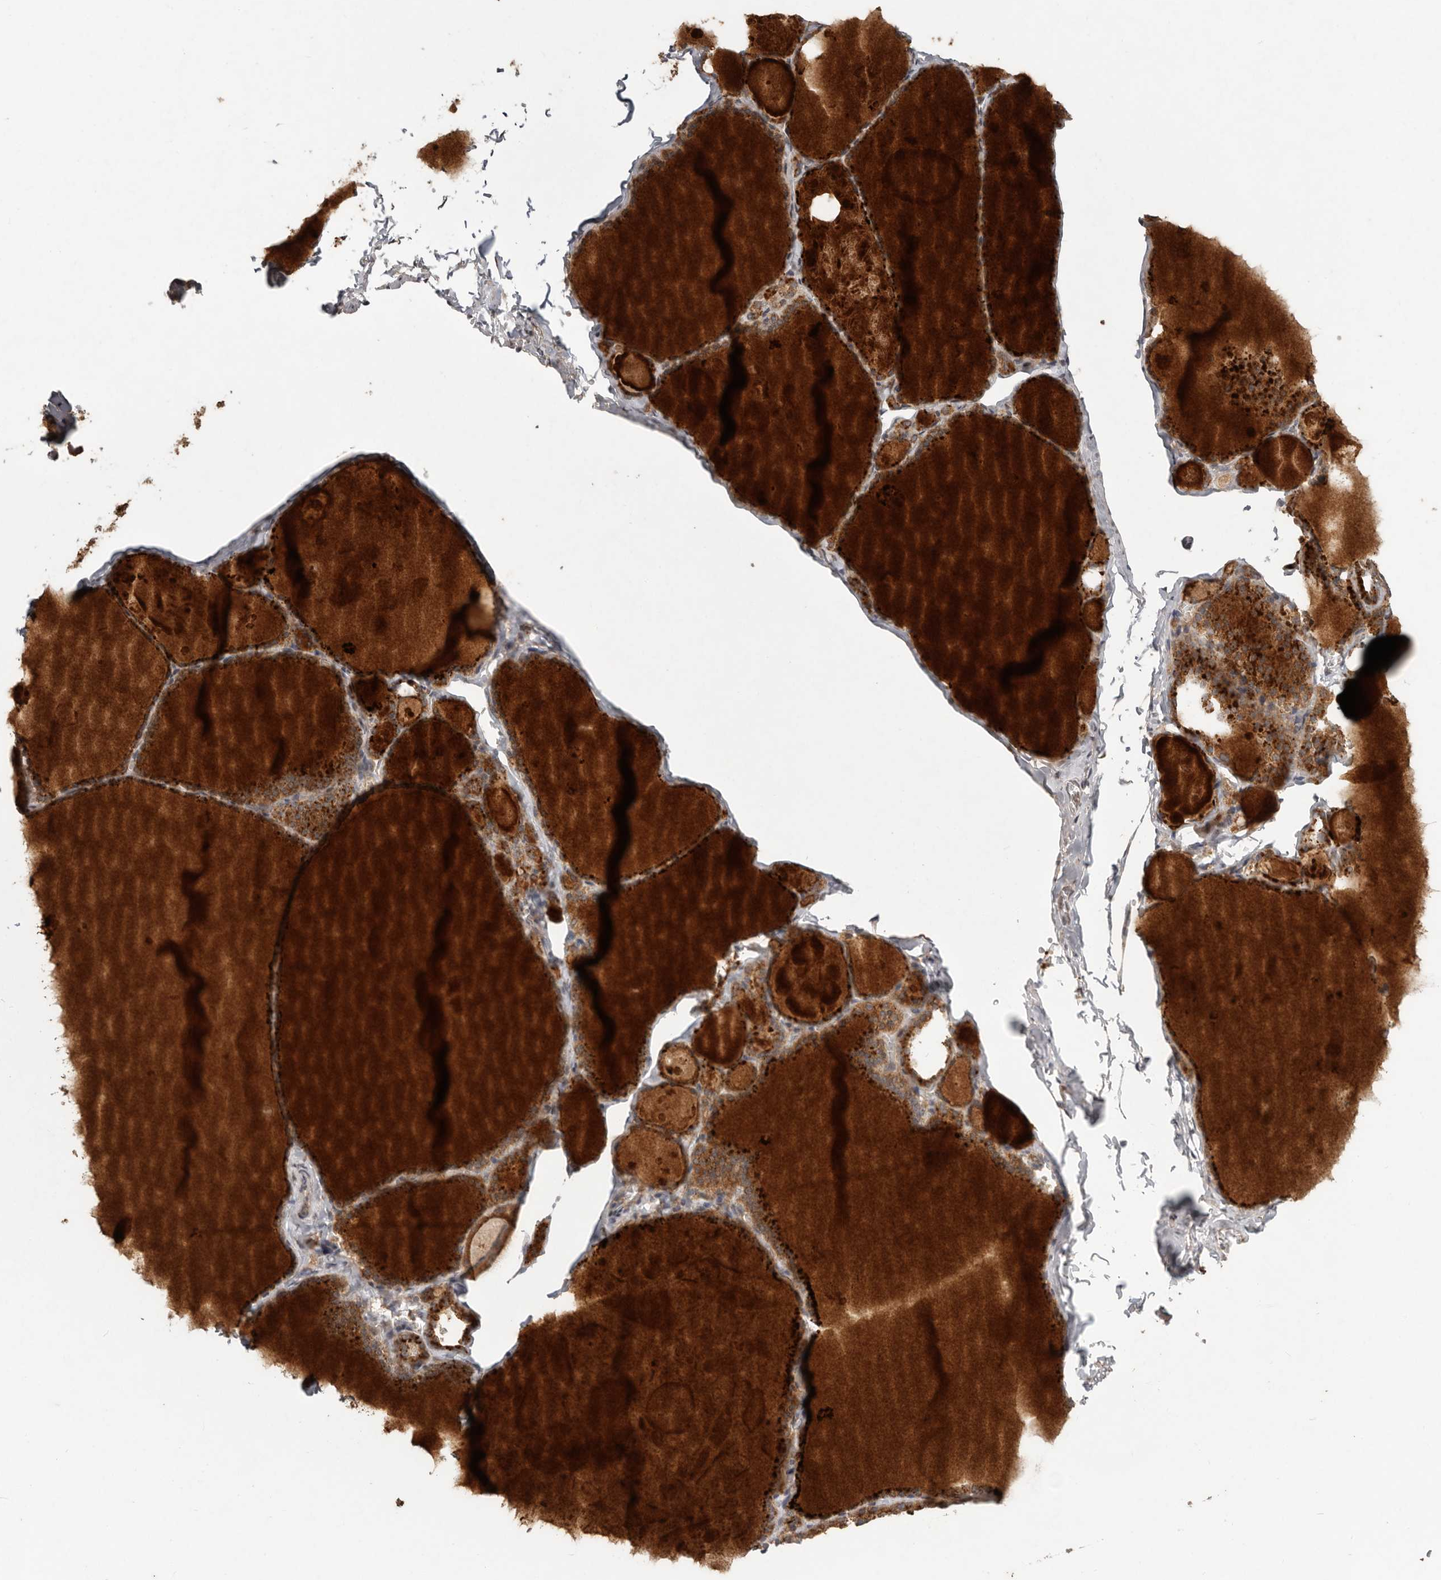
{"staining": {"intensity": "moderate", "quantity": ">75%", "location": "cytoplasmic/membranous"}, "tissue": "thyroid gland", "cell_type": "Glandular cells", "image_type": "normal", "snomed": [{"axis": "morphology", "description": "Normal tissue, NOS"}, {"axis": "topography", "description": "Thyroid gland"}], "caption": "Thyroid gland stained for a protein (brown) displays moderate cytoplasmic/membranous positive expression in approximately >75% of glandular cells.", "gene": "PLOD2", "patient": {"sex": "male", "age": 56}}